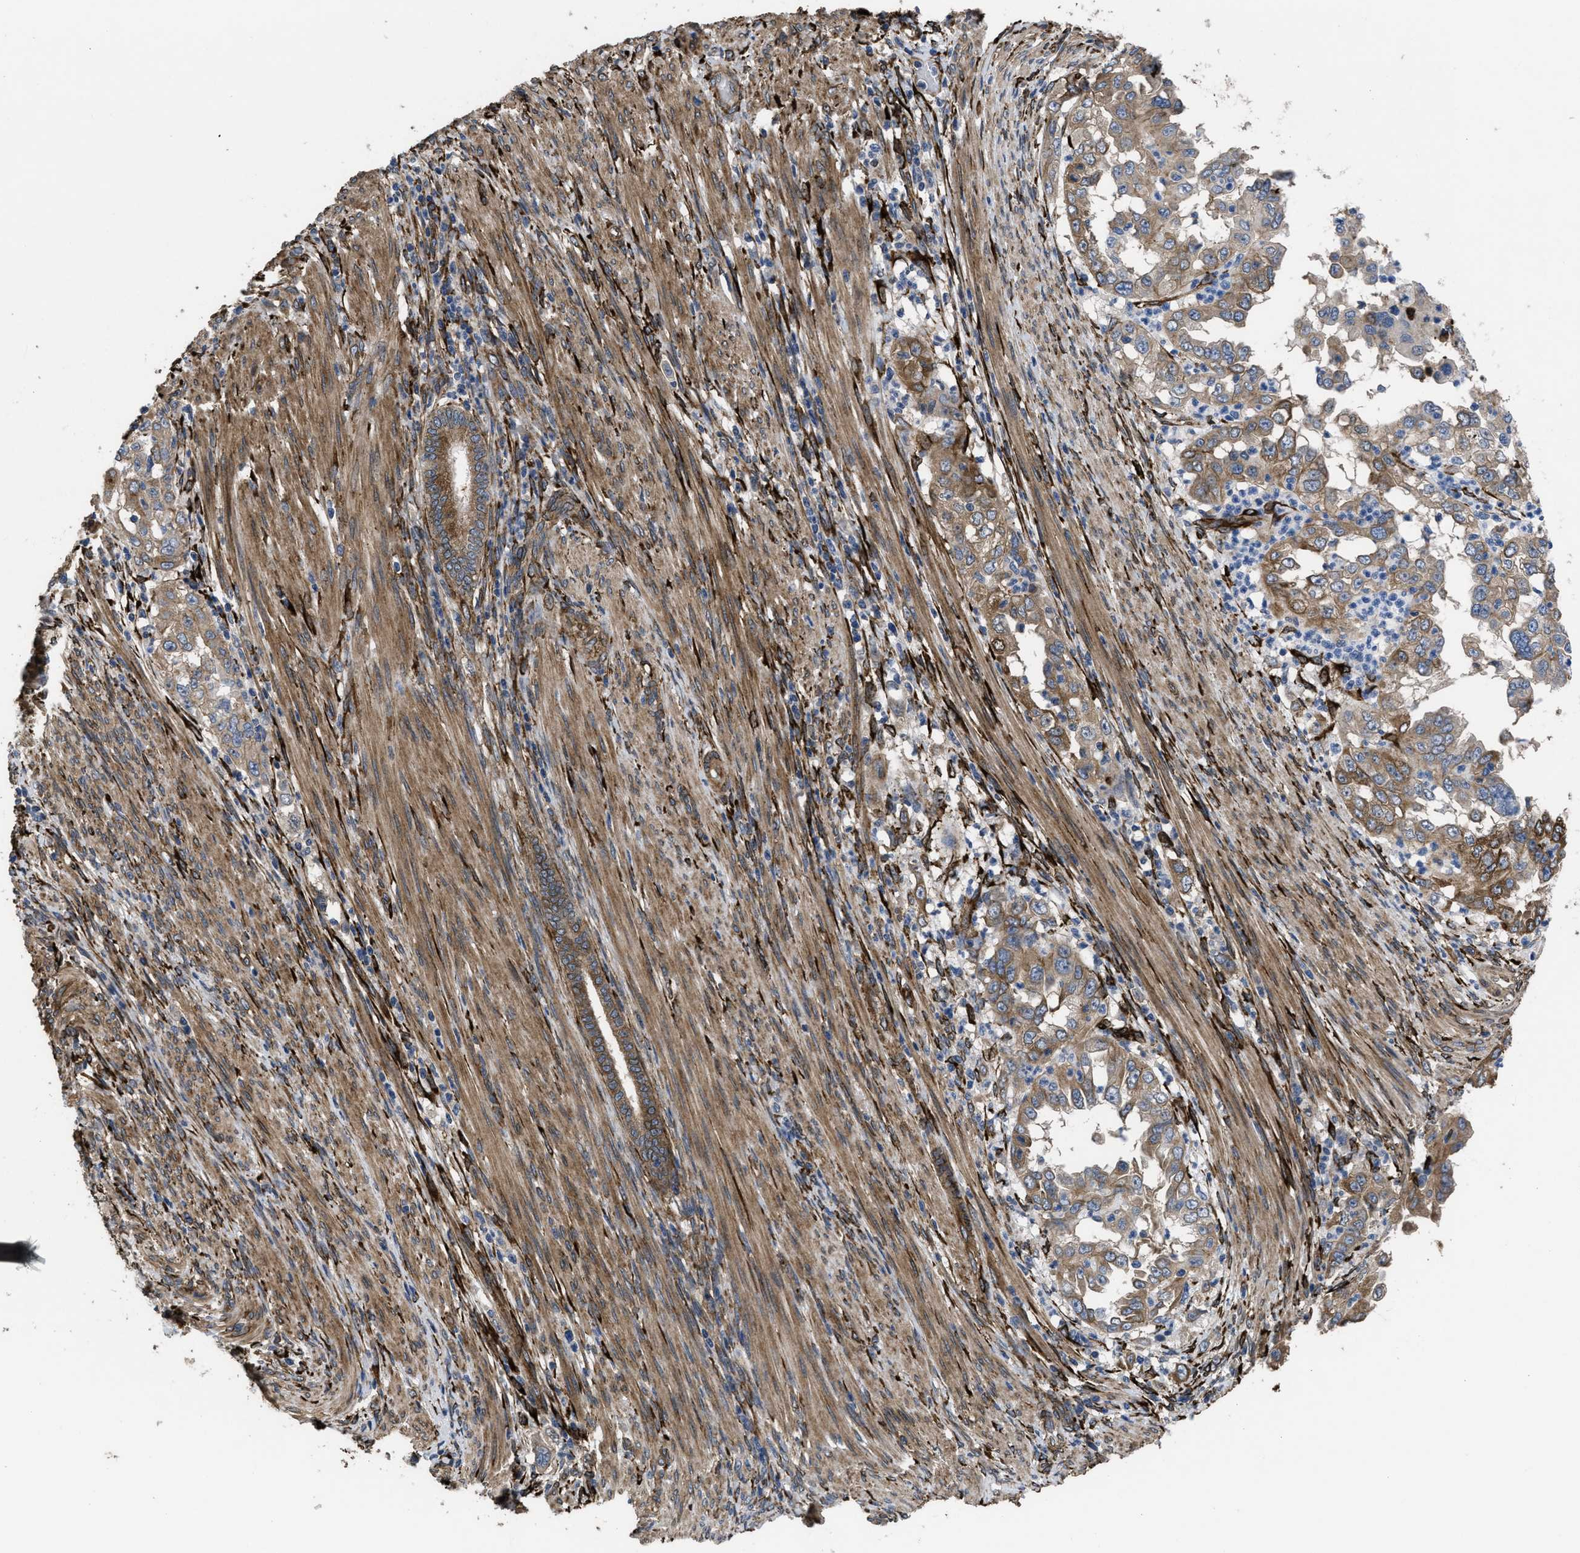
{"staining": {"intensity": "weak", "quantity": ">75%", "location": "cytoplasmic/membranous"}, "tissue": "endometrial cancer", "cell_type": "Tumor cells", "image_type": "cancer", "snomed": [{"axis": "morphology", "description": "Adenocarcinoma, NOS"}, {"axis": "topography", "description": "Endometrium"}], "caption": "A brown stain shows weak cytoplasmic/membranous positivity of a protein in endometrial cancer tumor cells.", "gene": "SQLE", "patient": {"sex": "female", "age": 85}}